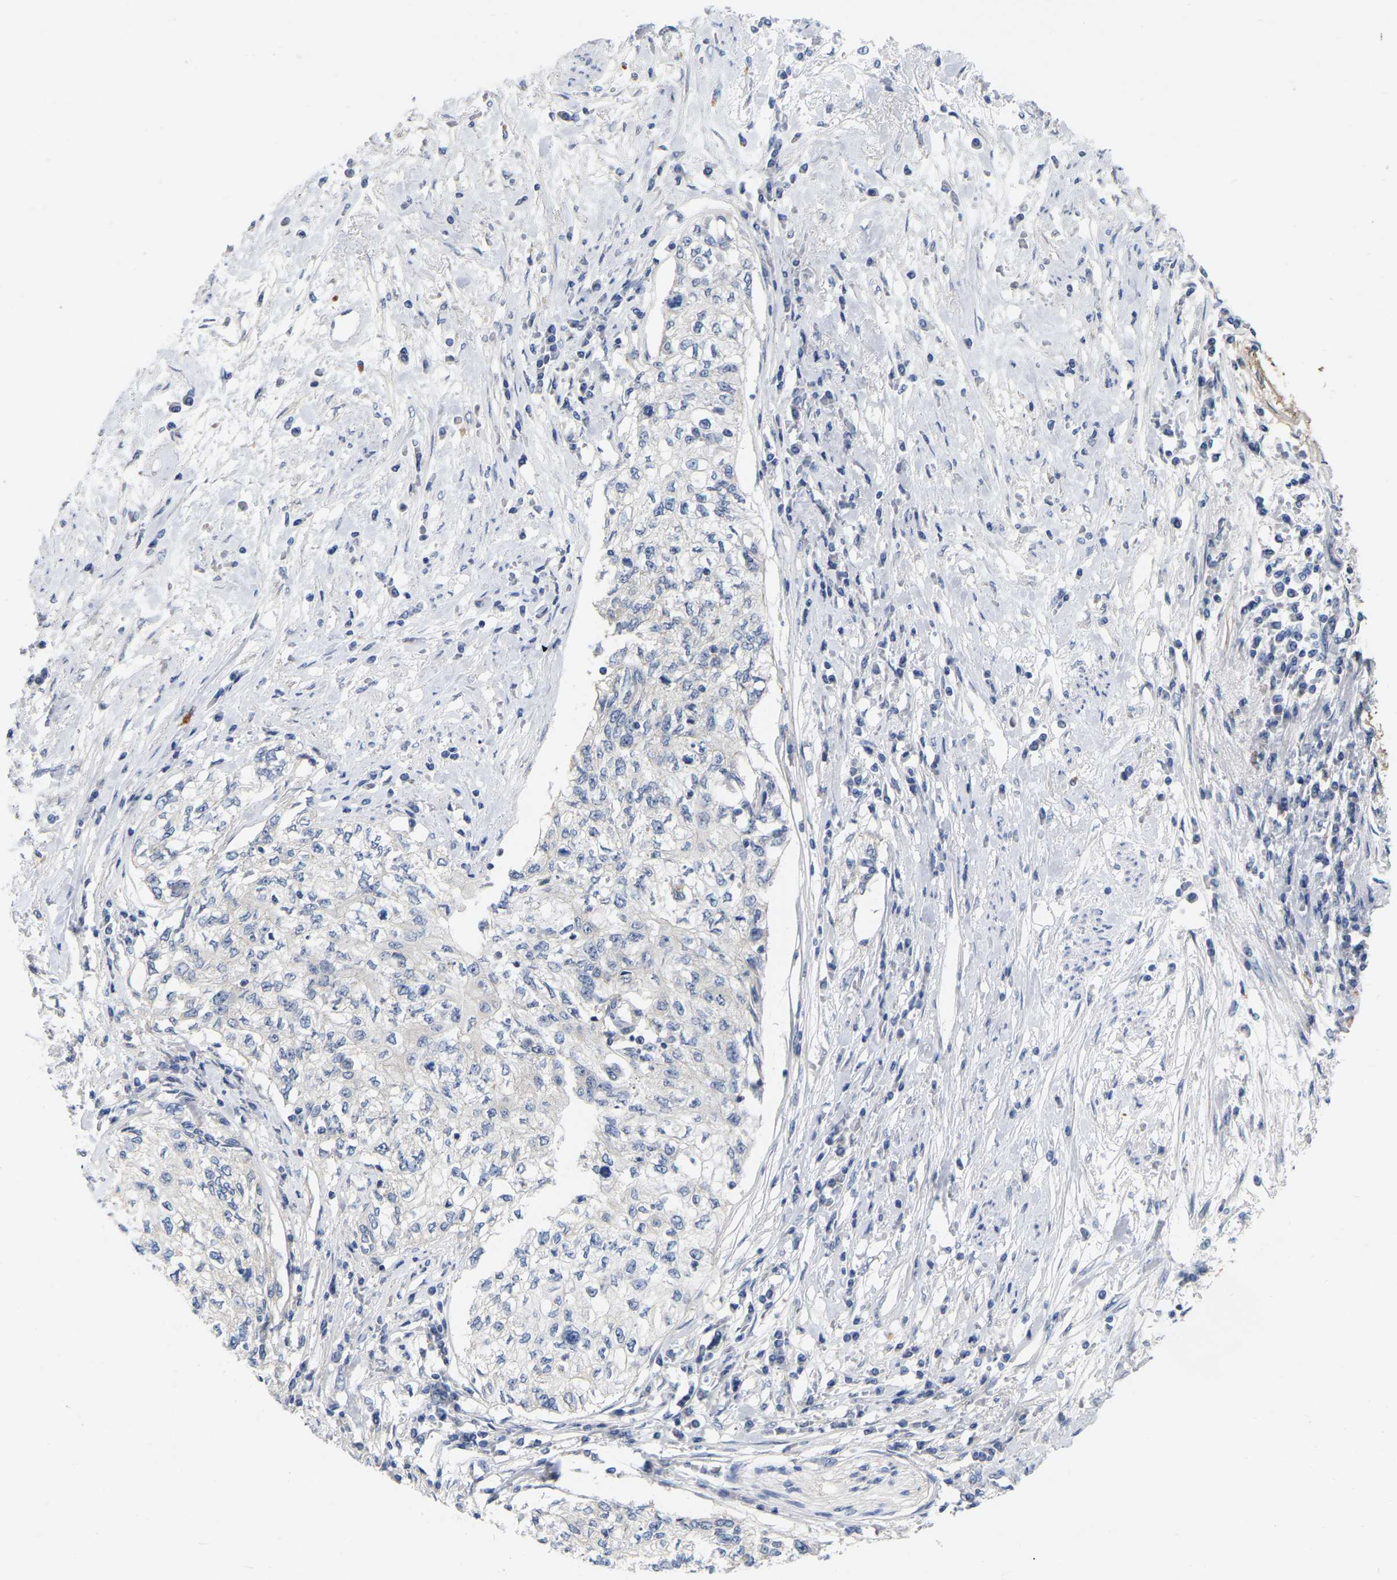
{"staining": {"intensity": "negative", "quantity": "none", "location": "none"}, "tissue": "cervical cancer", "cell_type": "Tumor cells", "image_type": "cancer", "snomed": [{"axis": "morphology", "description": "Squamous cell carcinoma, NOS"}, {"axis": "topography", "description": "Cervix"}], "caption": "Tumor cells show no significant expression in cervical squamous cell carcinoma.", "gene": "WIPI2", "patient": {"sex": "female", "age": 57}}